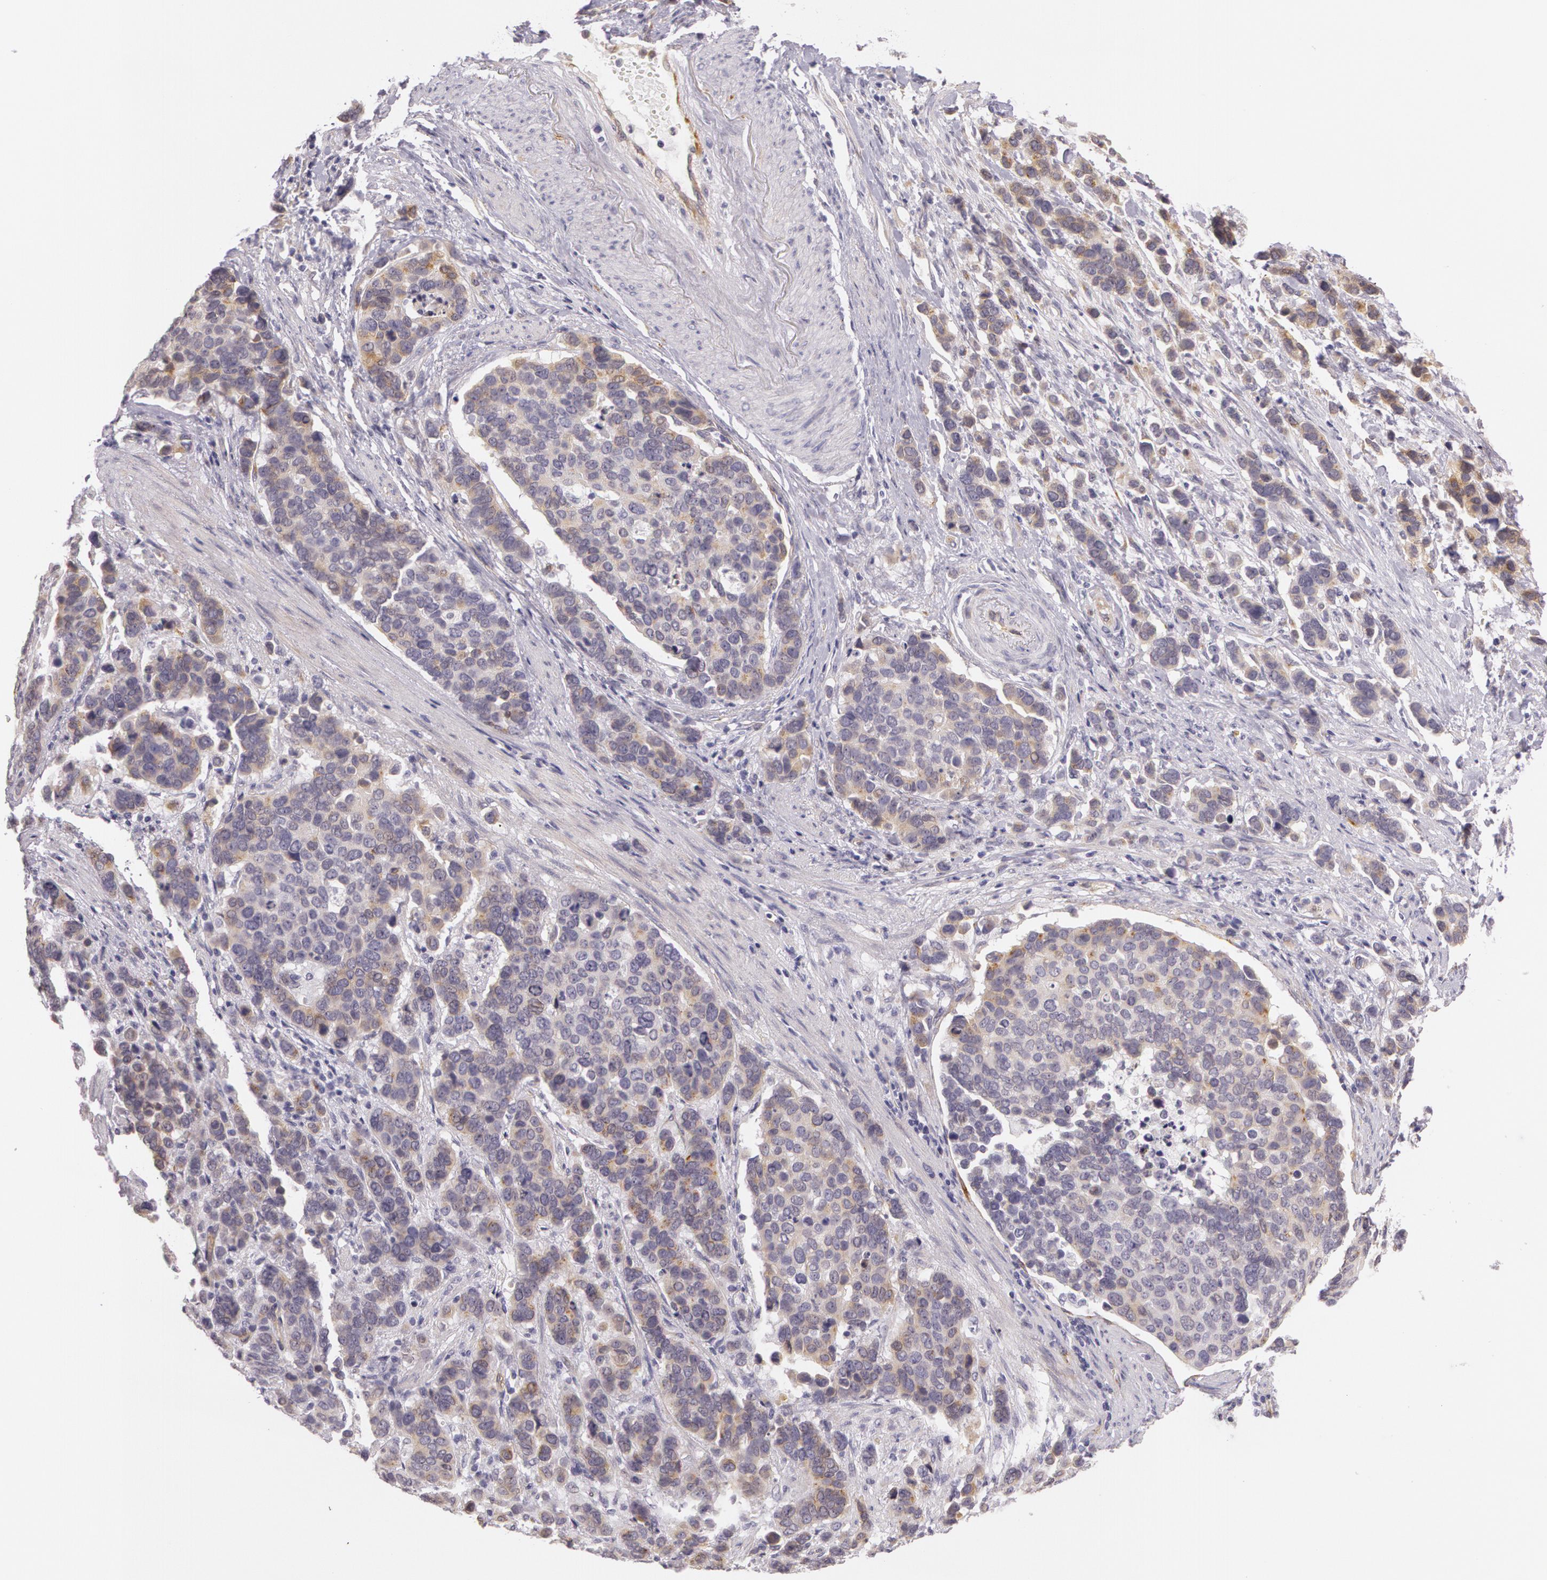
{"staining": {"intensity": "weak", "quantity": "25%-75%", "location": "cytoplasmic/membranous"}, "tissue": "stomach cancer", "cell_type": "Tumor cells", "image_type": "cancer", "snomed": [{"axis": "morphology", "description": "Adenocarcinoma, NOS"}, {"axis": "topography", "description": "Stomach, upper"}], "caption": "Tumor cells exhibit weak cytoplasmic/membranous expression in about 25%-75% of cells in adenocarcinoma (stomach).", "gene": "APP", "patient": {"sex": "male", "age": 71}}